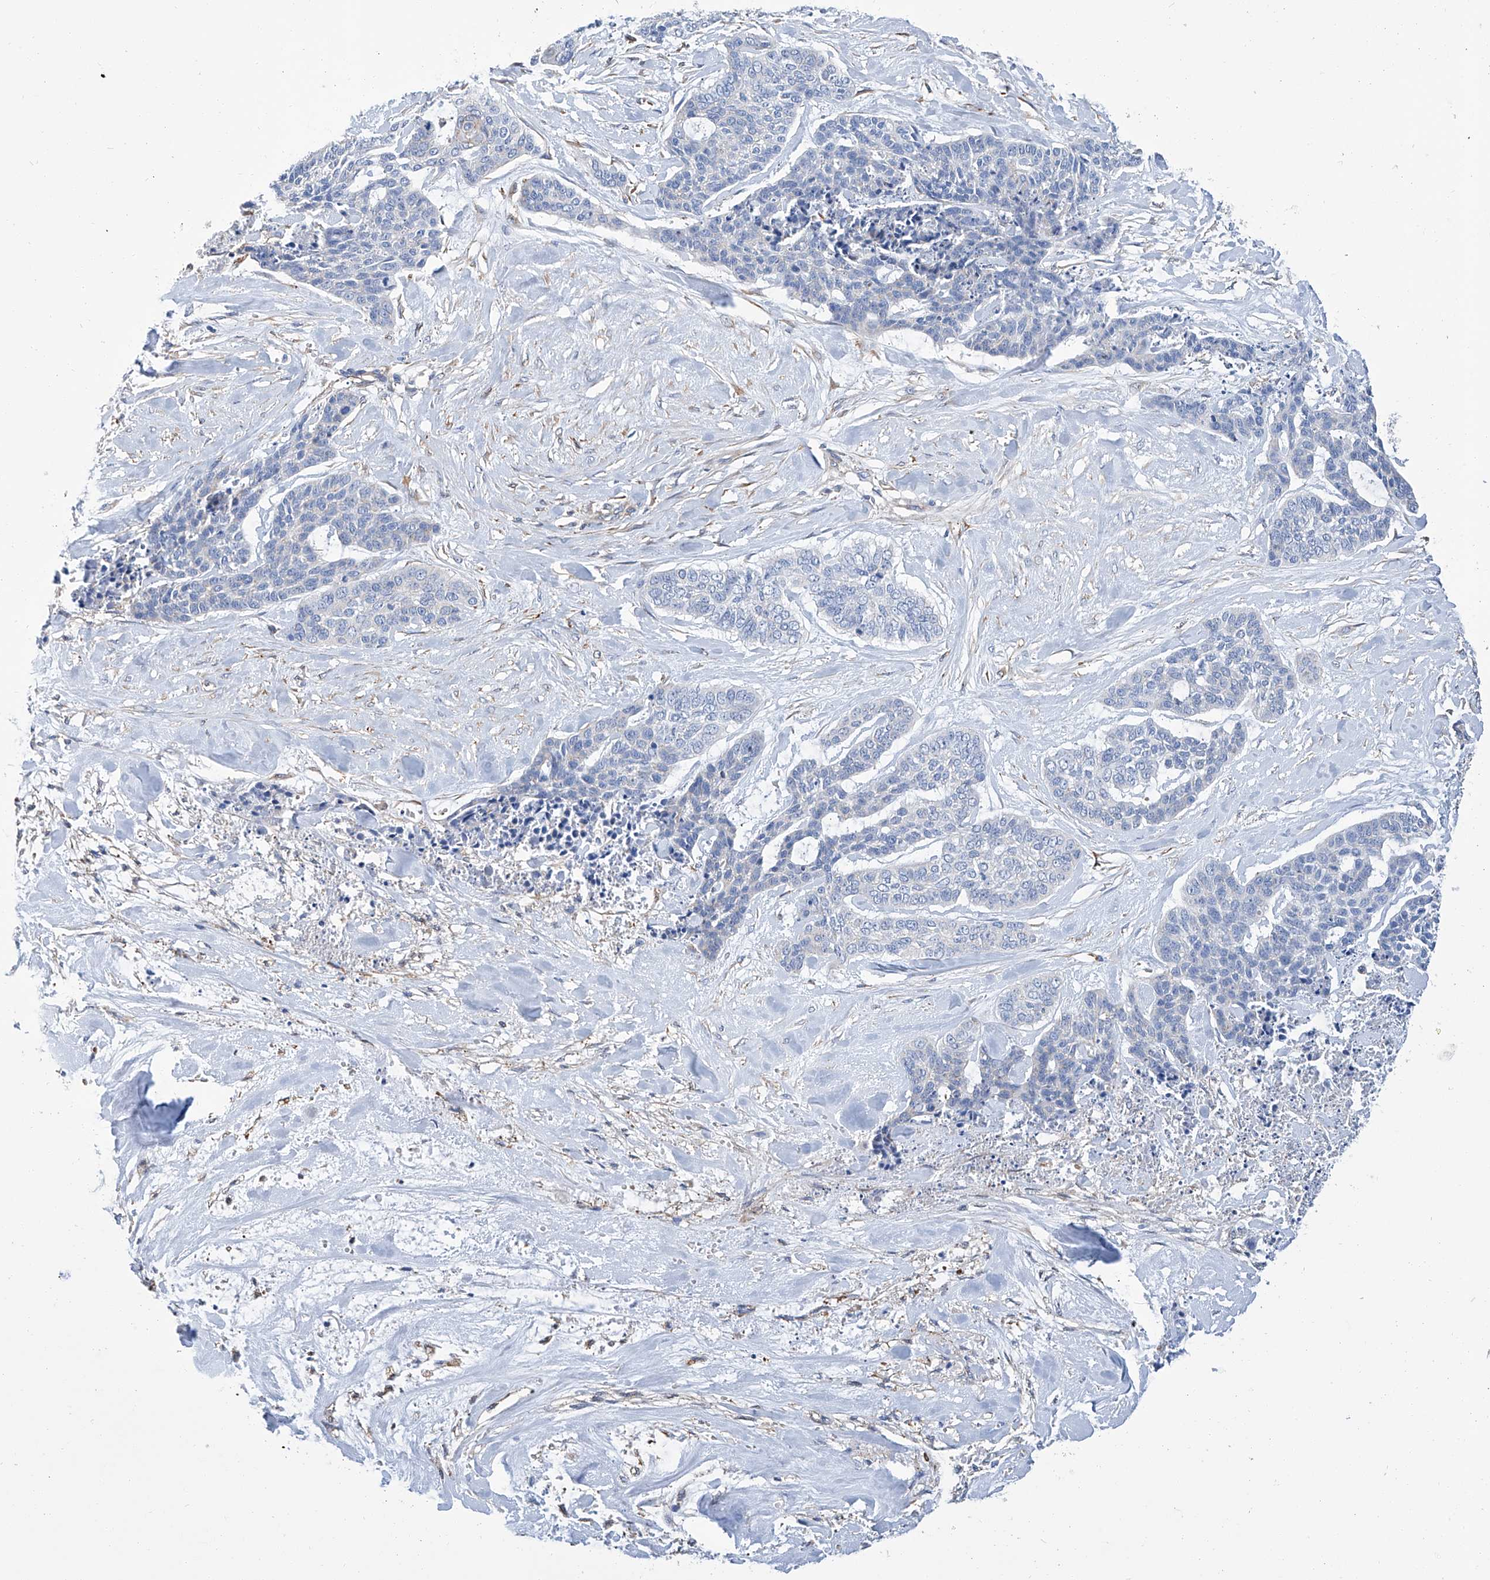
{"staining": {"intensity": "negative", "quantity": "none", "location": "none"}, "tissue": "skin cancer", "cell_type": "Tumor cells", "image_type": "cancer", "snomed": [{"axis": "morphology", "description": "Basal cell carcinoma"}, {"axis": "topography", "description": "Skin"}], "caption": "Tumor cells are negative for brown protein staining in skin cancer.", "gene": "GPT", "patient": {"sex": "female", "age": 64}}